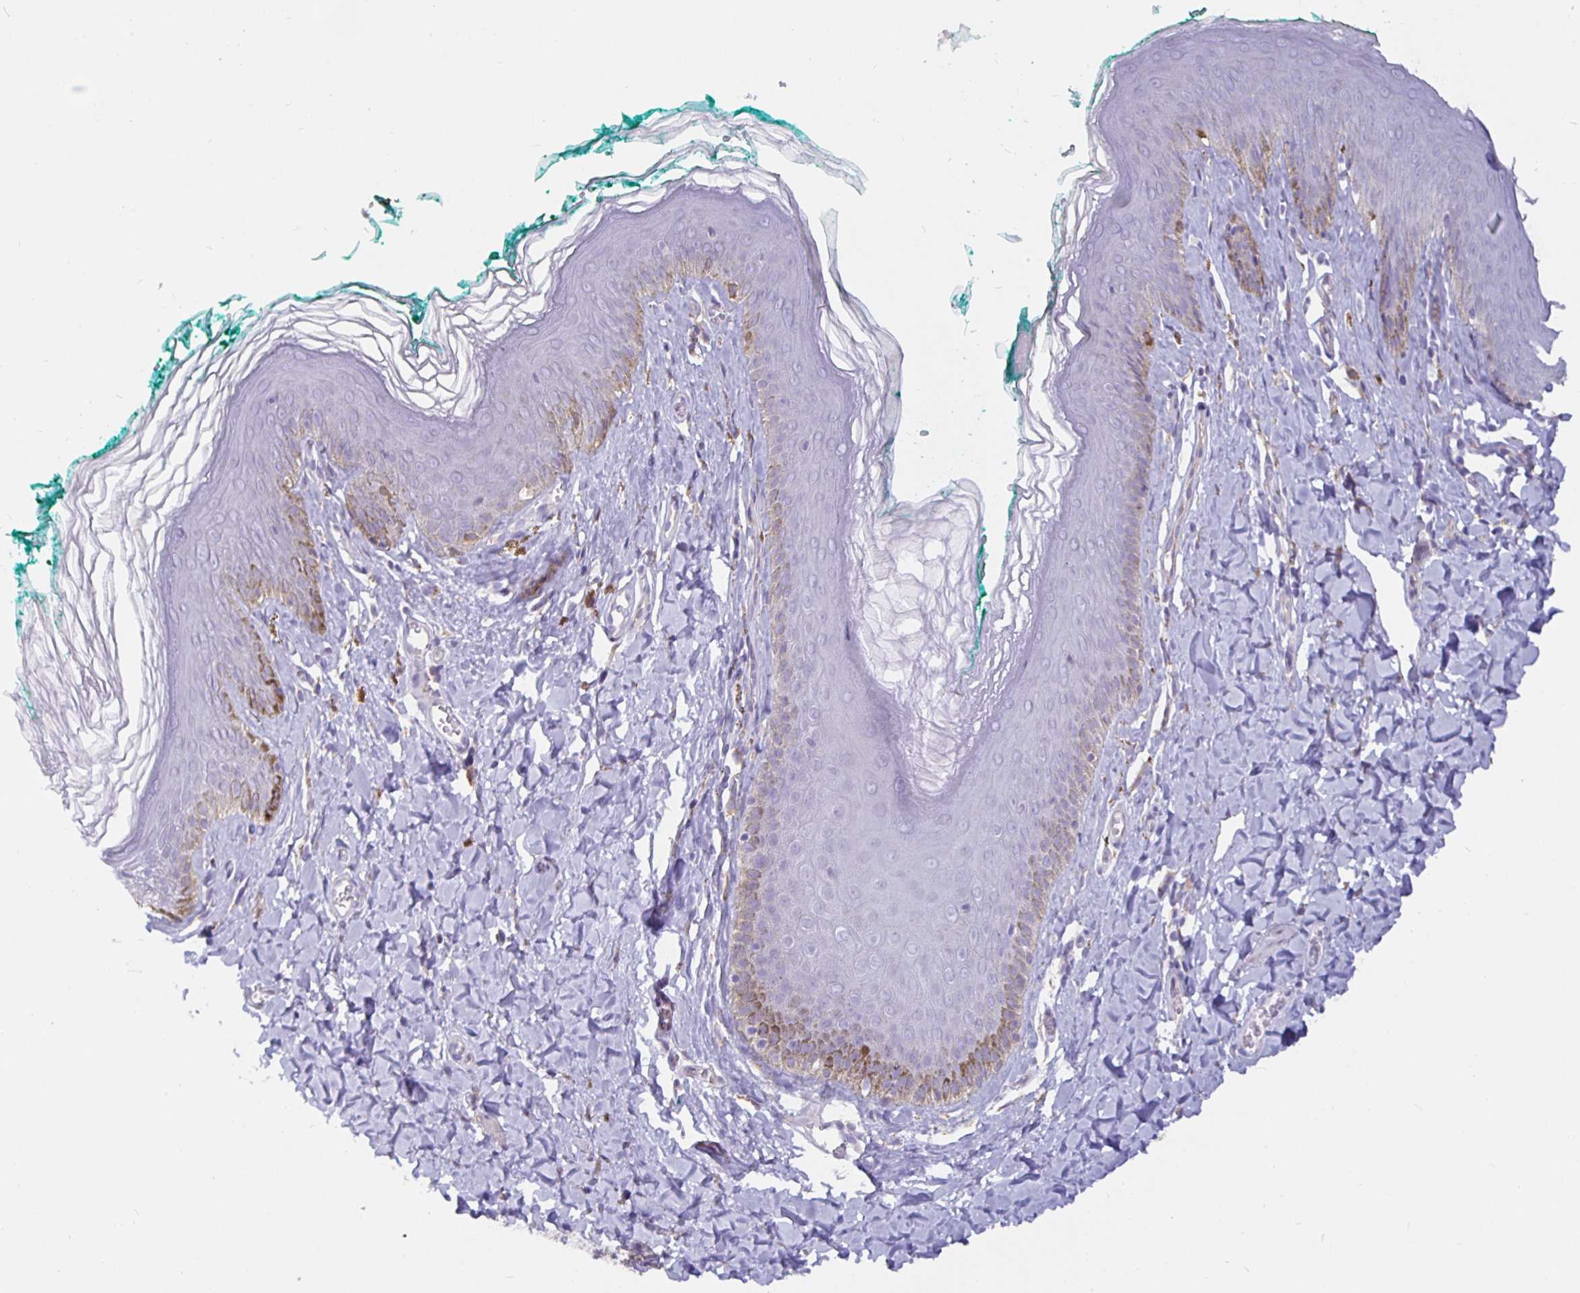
{"staining": {"intensity": "moderate", "quantity": "<25%", "location": "cytoplasmic/membranous"}, "tissue": "skin", "cell_type": "Epidermal cells", "image_type": "normal", "snomed": [{"axis": "morphology", "description": "Normal tissue, NOS"}, {"axis": "topography", "description": "Vulva"}, {"axis": "topography", "description": "Peripheral nerve tissue"}], "caption": "DAB (3,3'-diaminobenzidine) immunohistochemical staining of unremarkable human skin displays moderate cytoplasmic/membranous protein staining in approximately <25% of epidermal cells. The staining was performed using DAB (3,3'-diaminobenzidine), with brown indicating positive protein expression. Nuclei are stained blue with hematoxylin.", "gene": "DNAI2", "patient": {"sex": "female", "age": 66}}